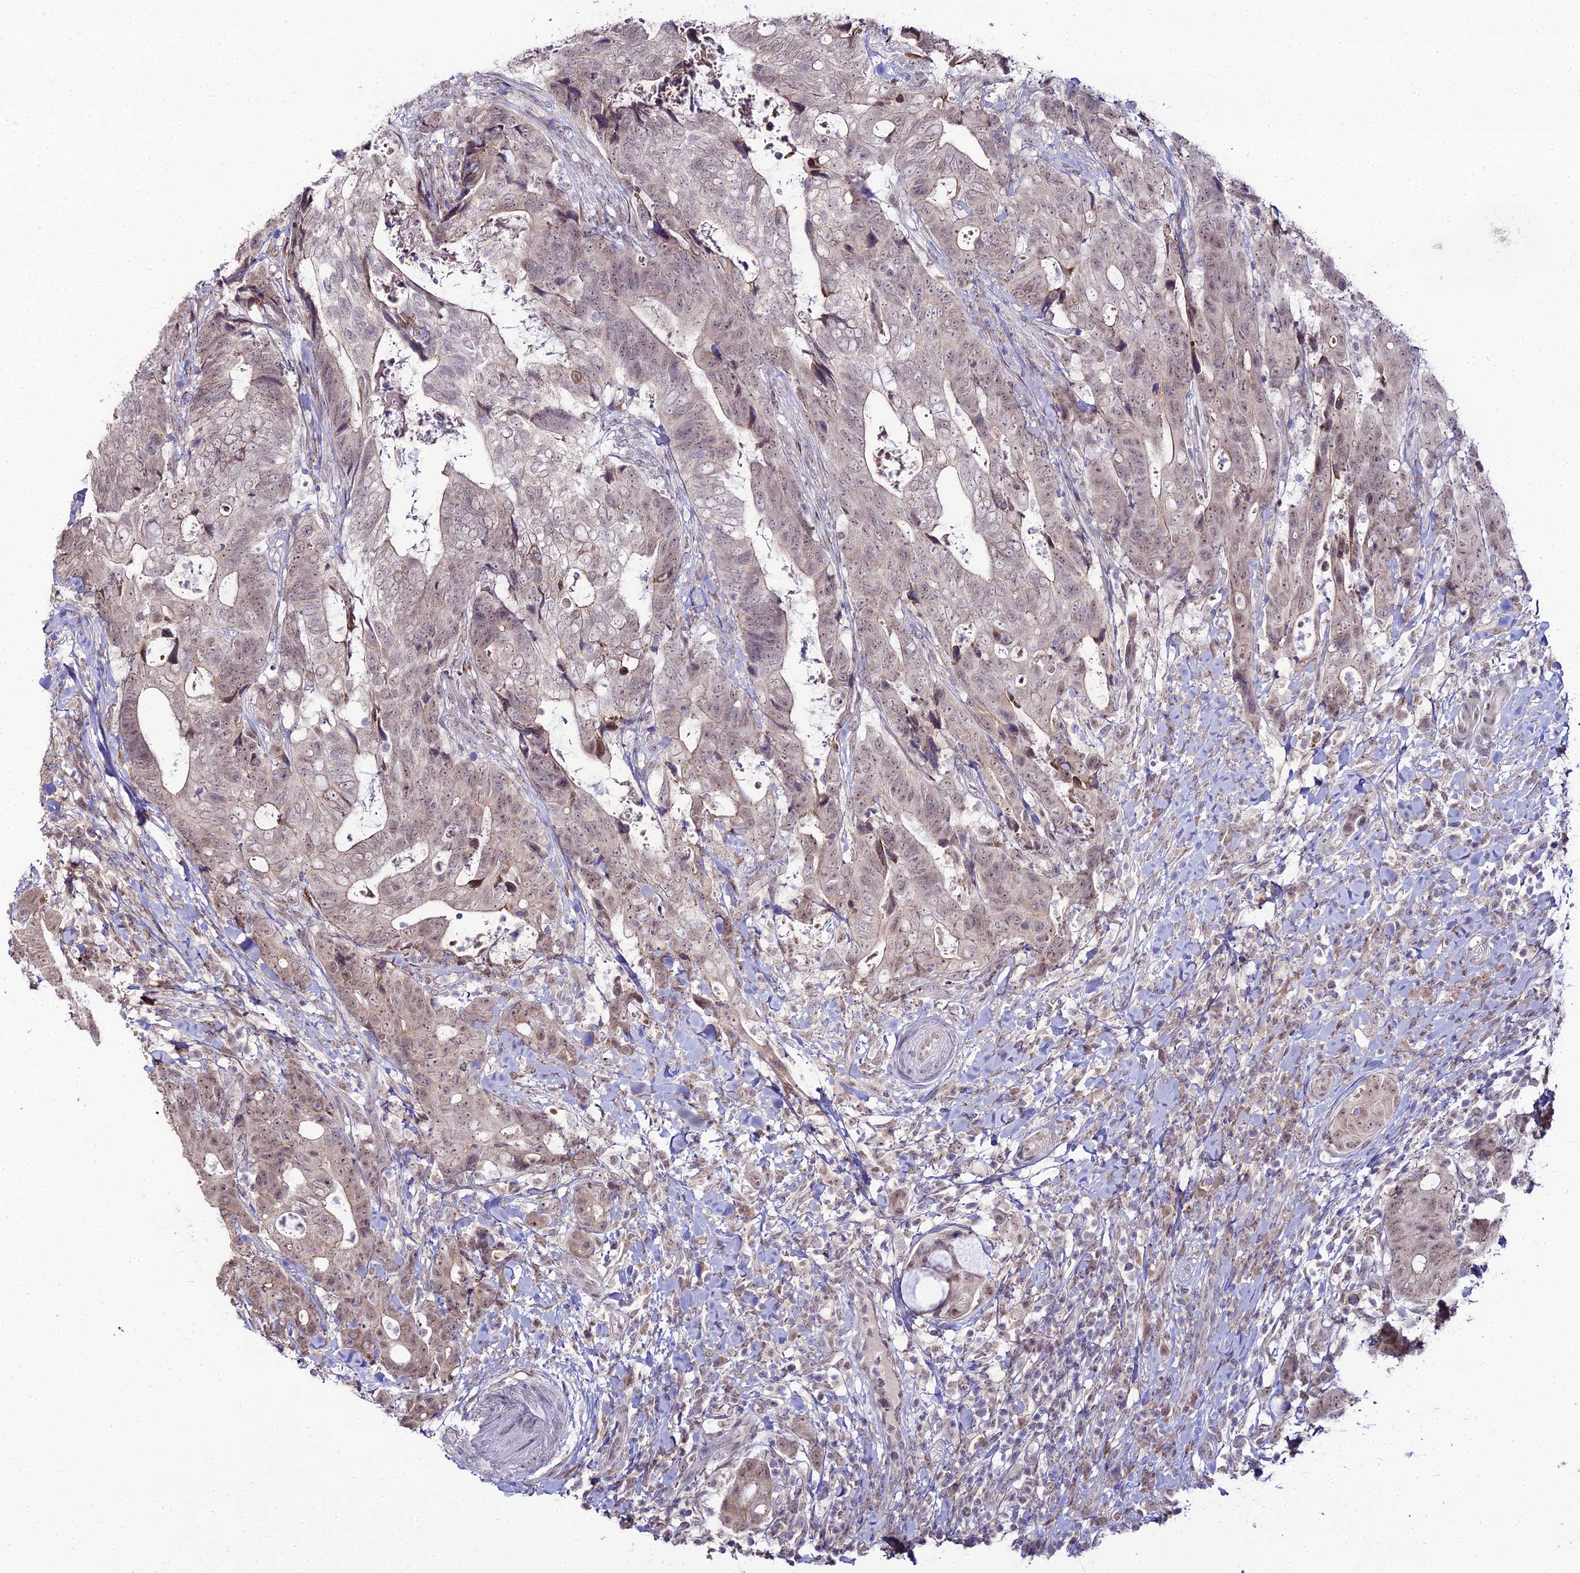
{"staining": {"intensity": "weak", "quantity": ">75%", "location": "nuclear"}, "tissue": "colorectal cancer", "cell_type": "Tumor cells", "image_type": "cancer", "snomed": [{"axis": "morphology", "description": "Adenocarcinoma, NOS"}, {"axis": "topography", "description": "Colon"}], "caption": "Brown immunohistochemical staining in human colorectal cancer reveals weak nuclear expression in approximately >75% of tumor cells.", "gene": "TROAP", "patient": {"sex": "female", "age": 82}}